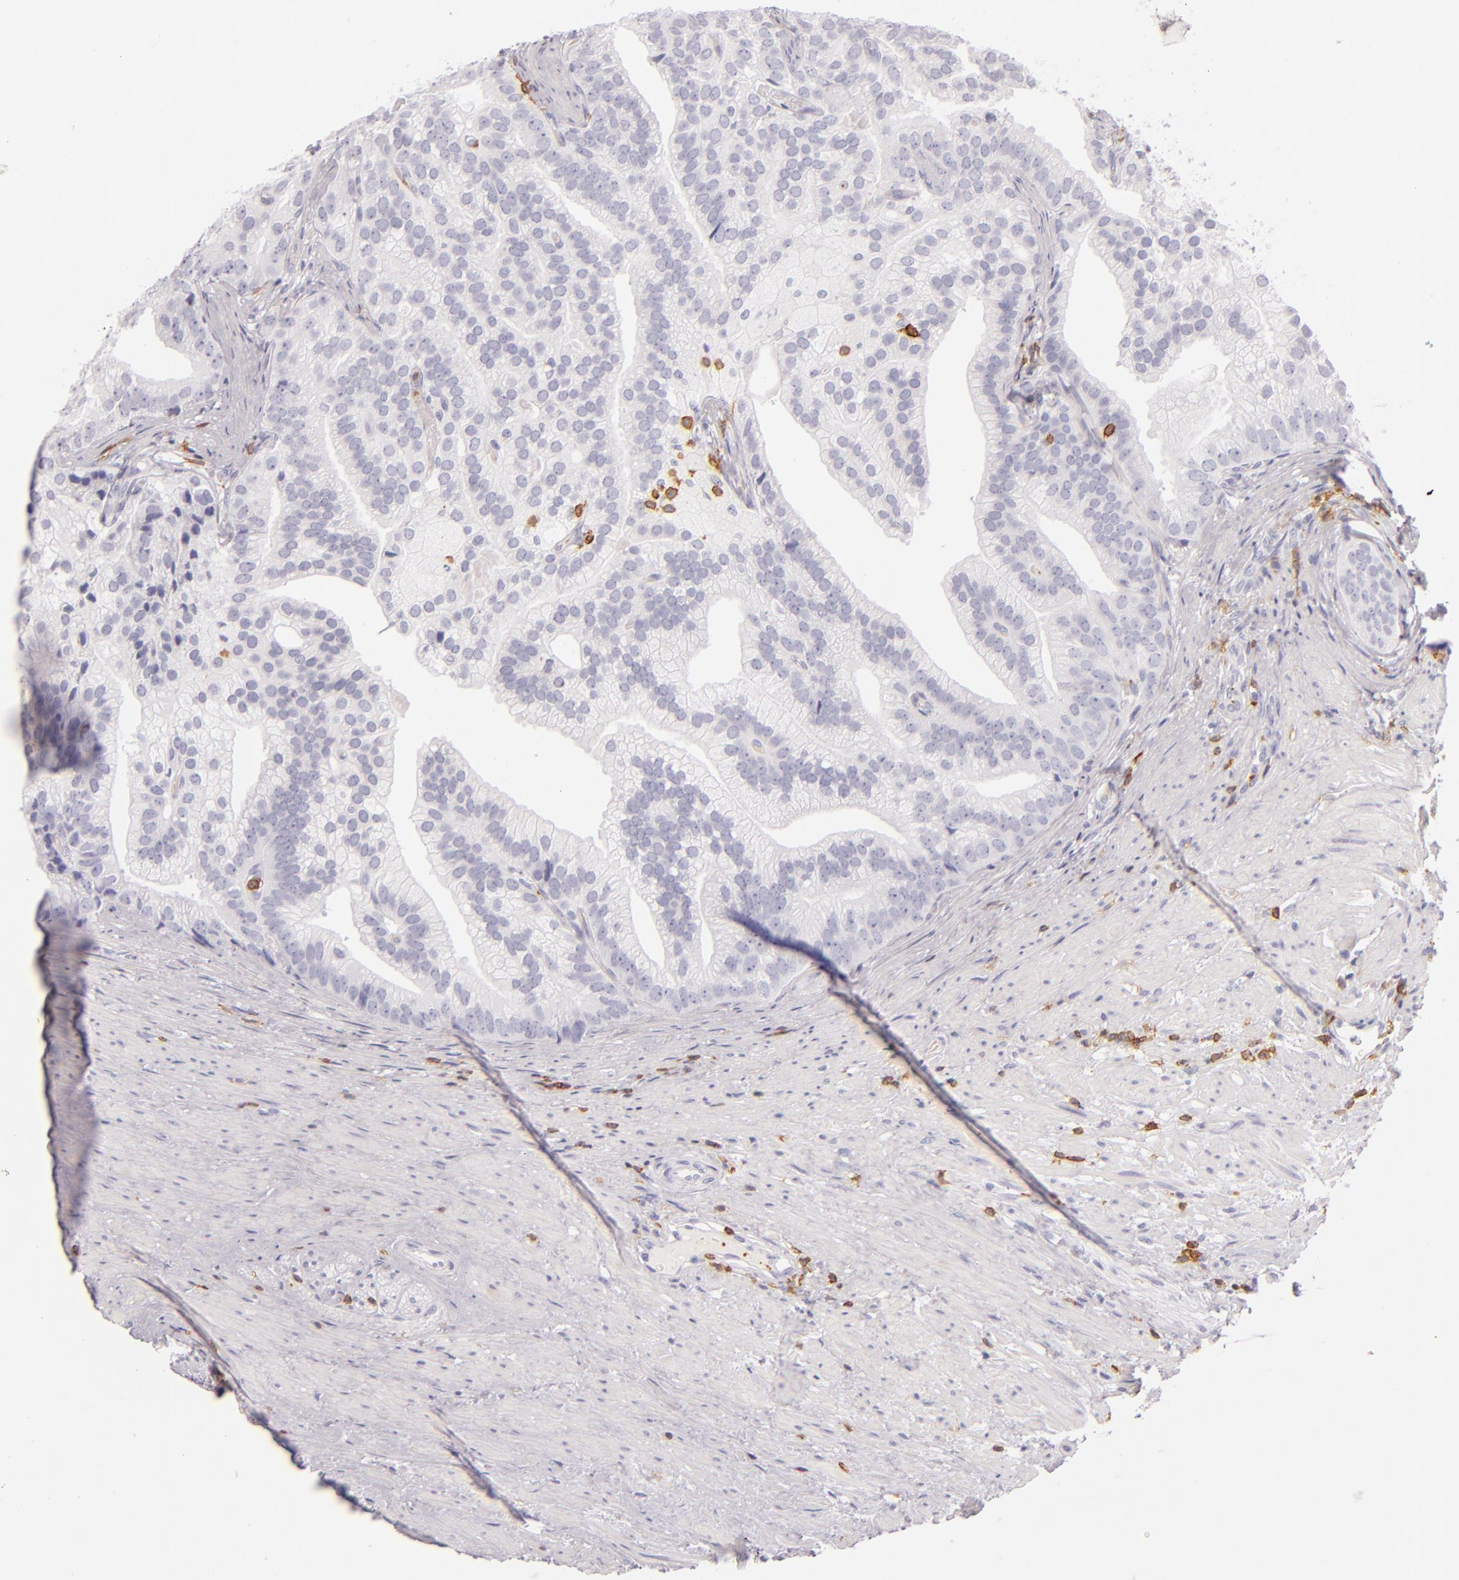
{"staining": {"intensity": "negative", "quantity": "none", "location": "none"}, "tissue": "prostate cancer", "cell_type": "Tumor cells", "image_type": "cancer", "snomed": [{"axis": "morphology", "description": "Adenocarcinoma, Low grade"}, {"axis": "topography", "description": "Prostate"}], "caption": "Tumor cells are negative for brown protein staining in prostate cancer (adenocarcinoma (low-grade)).", "gene": "LAT", "patient": {"sex": "male", "age": 71}}